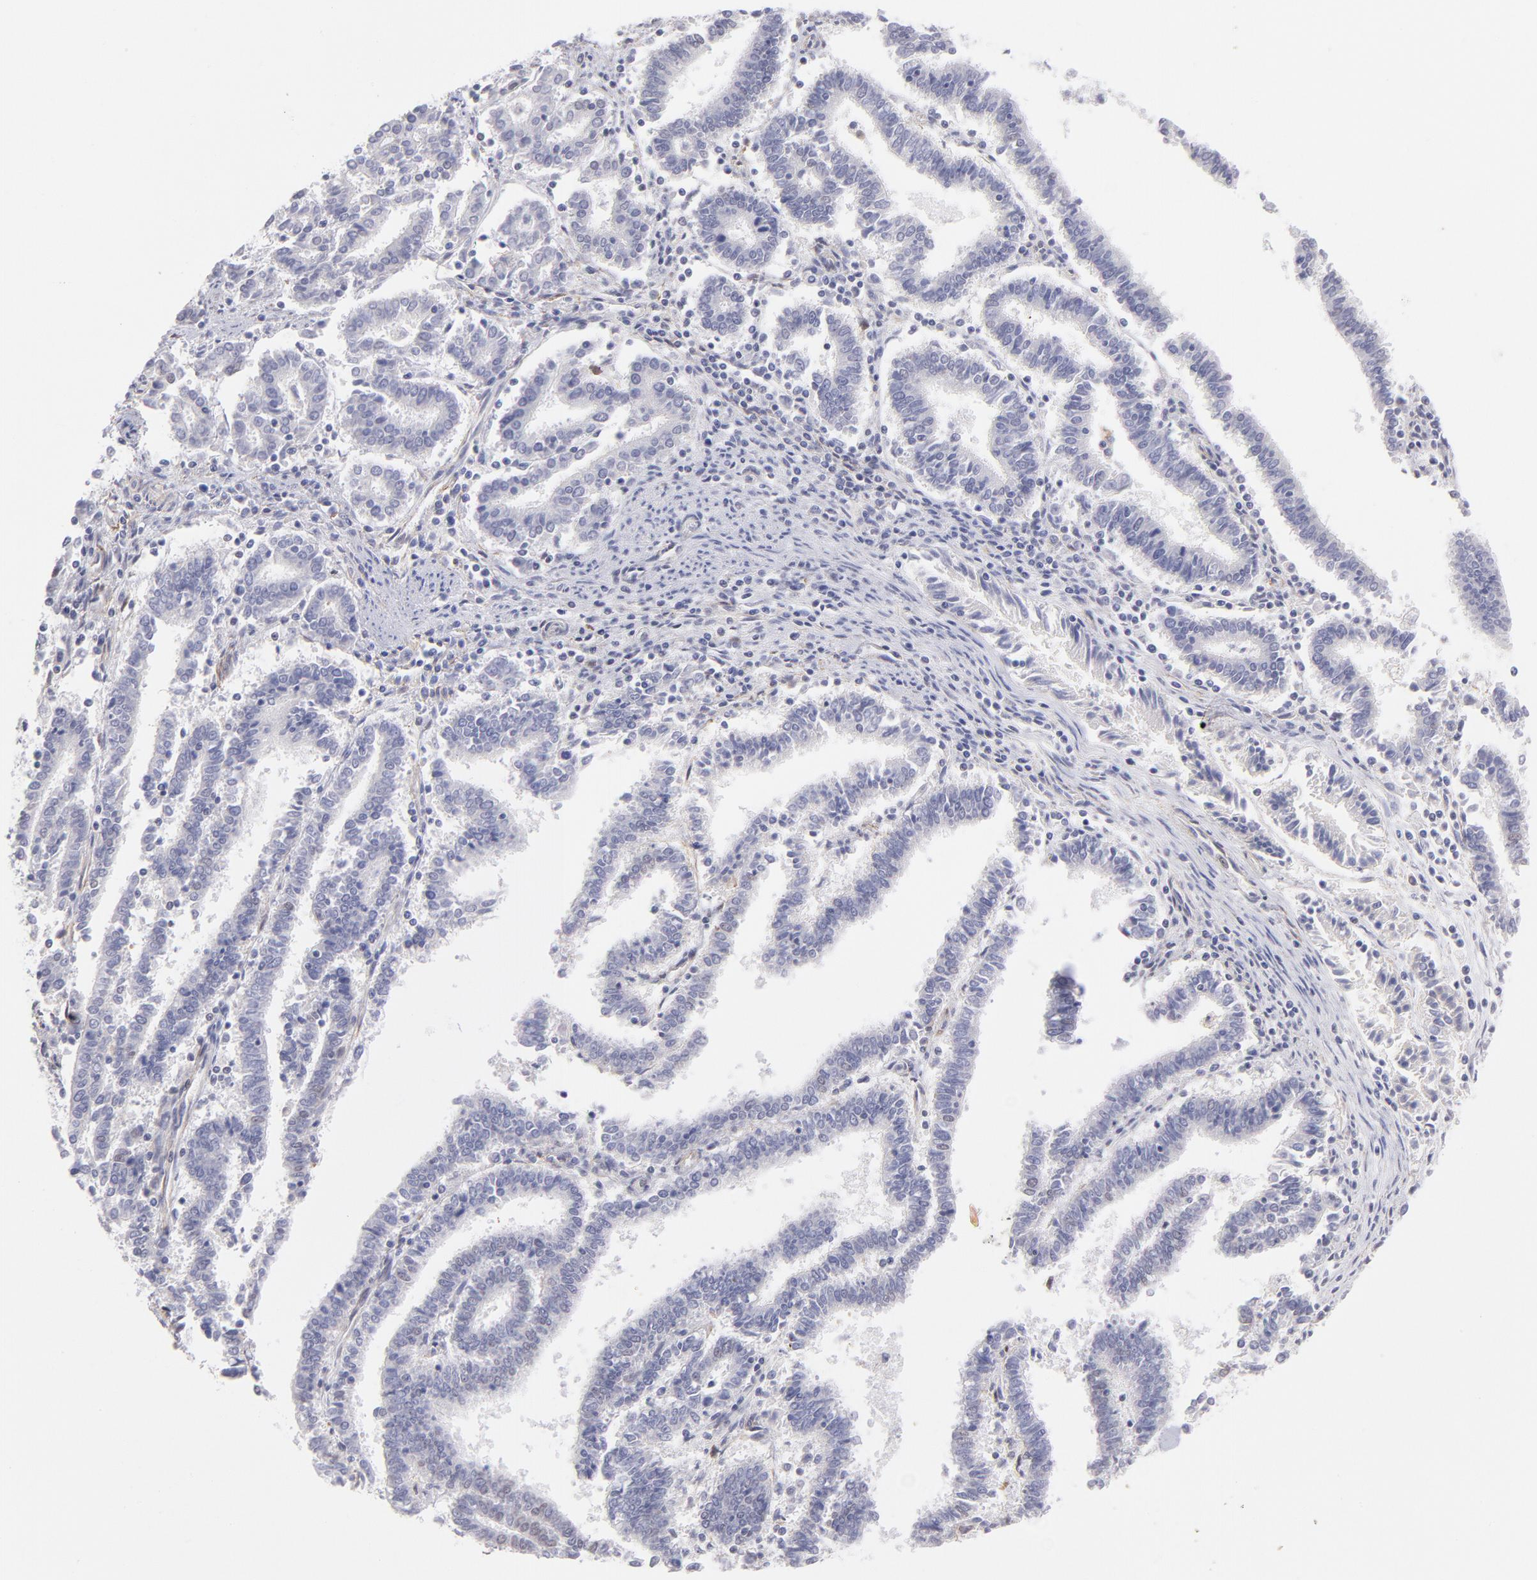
{"staining": {"intensity": "negative", "quantity": "none", "location": "none"}, "tissue": "endometrial cancer", "cell_type": "Tumor cells", "image_type": "cancer", "snomed": [{"axis": "morphology", "description": "Adenocarcinoma, NOS"}, {"axis": "topography", "description": "Uterus"}], "caption": "The histopathology image reveals no significant expression in tumor cells of endometrial cancer.", "gene": "LTB4R", "patient": {"sex": "female", "age": 83}}